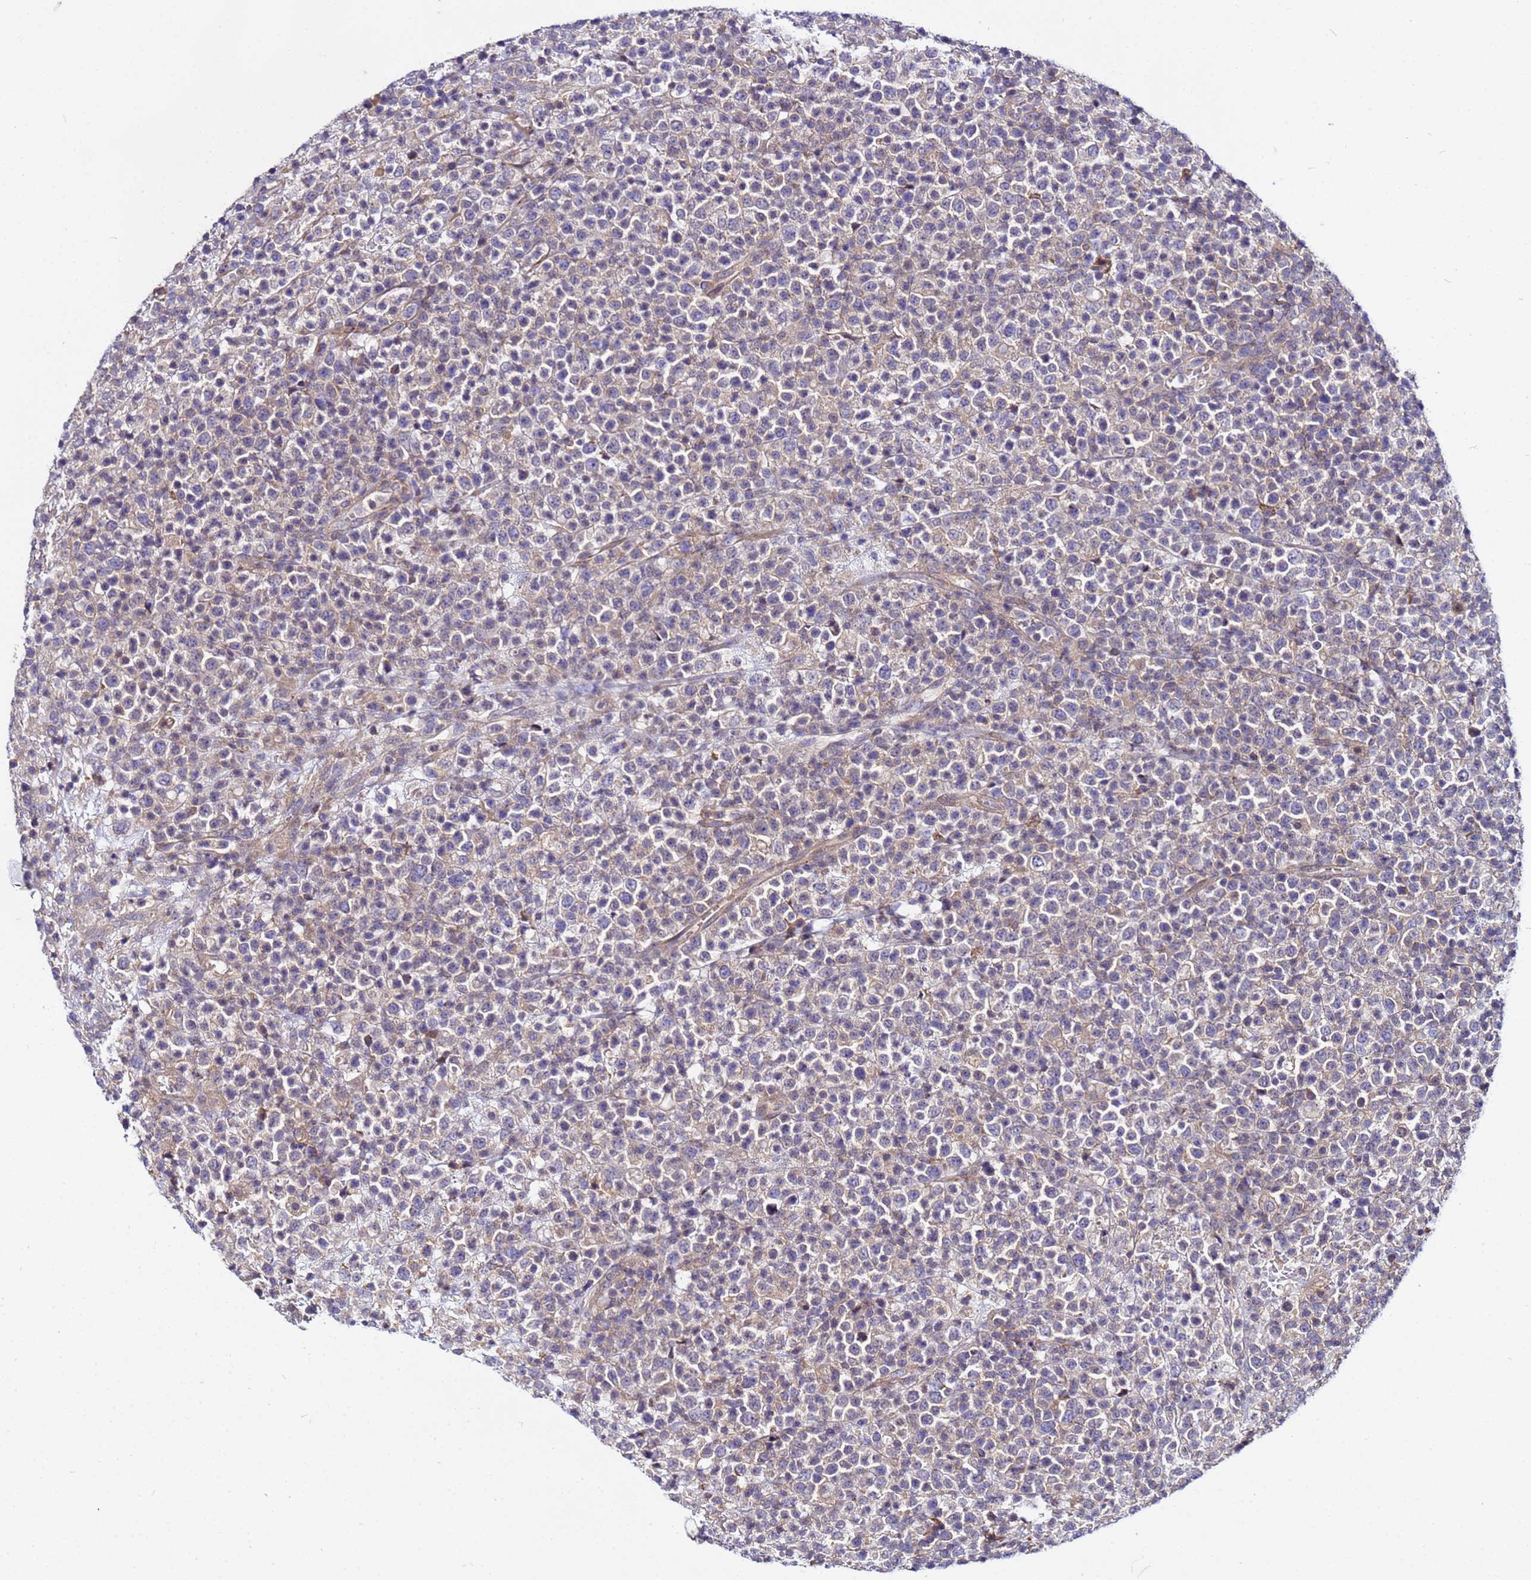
{"staining": {"intensity": "negative", "quantity": "none", "location": "none"}, "tissue": "lymphoma", "cell_type": "Tumor cells", "image_type": "cancer", "snomed": [{"axis": "morphology", "description": "Malignant lymphoma, non-Hodgkin's type, High grade"}, {"axis": "topography", "description": "Colon"}], "caption": "There is no significant expression in tumor cells of malignant lymphoma, non-Hodgkin's type (high-grade).", "gene": "STK38", "patient": {"sex": "female", "age": 53}}